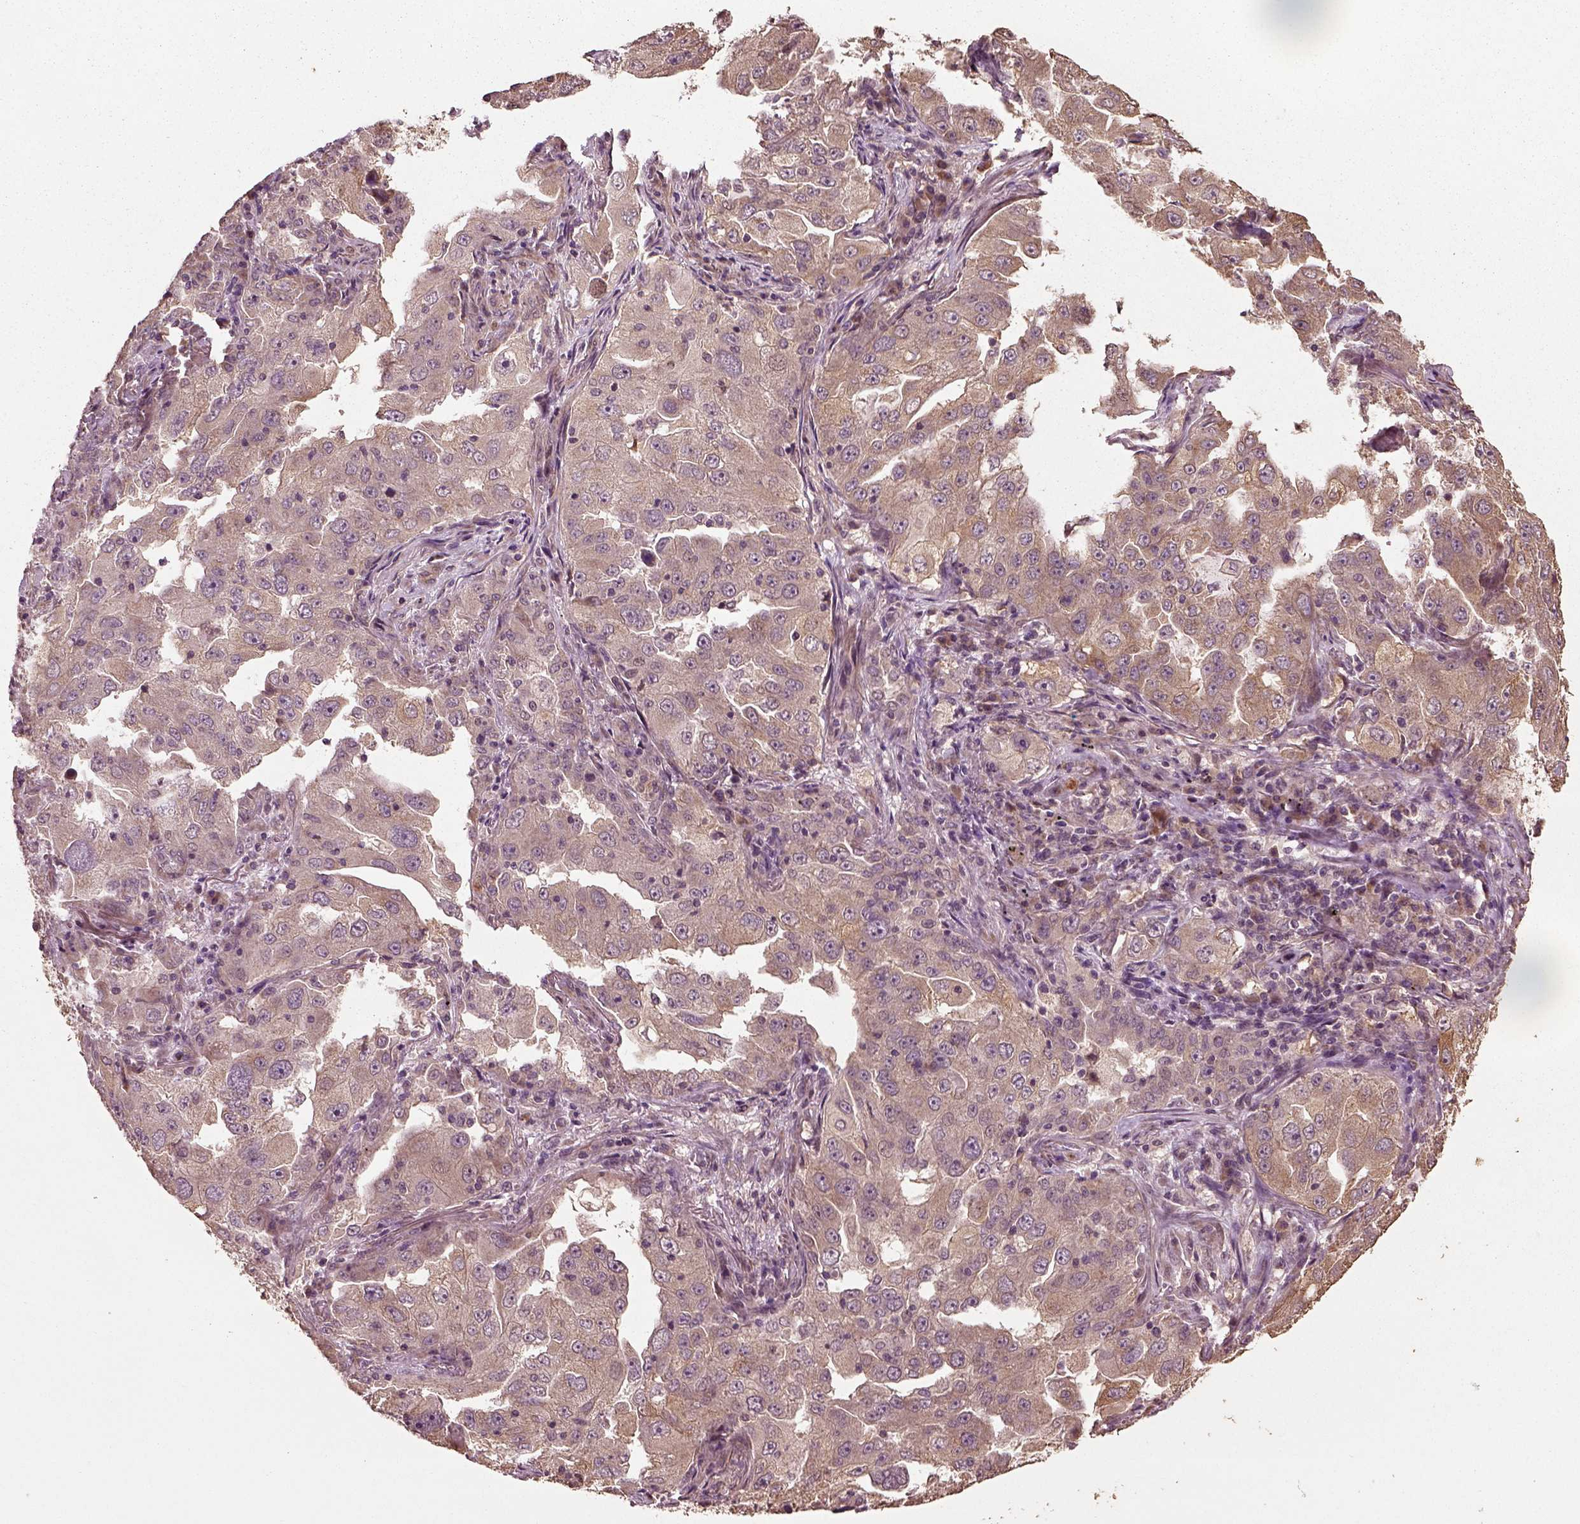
{"staining": {"intensity": "weak", "quantity": ">75%", "location": "cytoplasmic/membranous"}, "tissue": "lung cancer", "cell_type": "Tumor cells", "image_type": "cancer", "snomed": [{"axis": "morphology", "description": "Adenocarcinoma, NOS"}, {"axis": "topography", "description": "Lung"}], "caption": "Immunohistochemical staining of lung cancer demonstrates low levels of weak cytoplasmic/membranous protein positivity in approximately >75% of tumor cells.", "gene": "ERV3-1", "patient": {"sex": "female", "age": 61}}